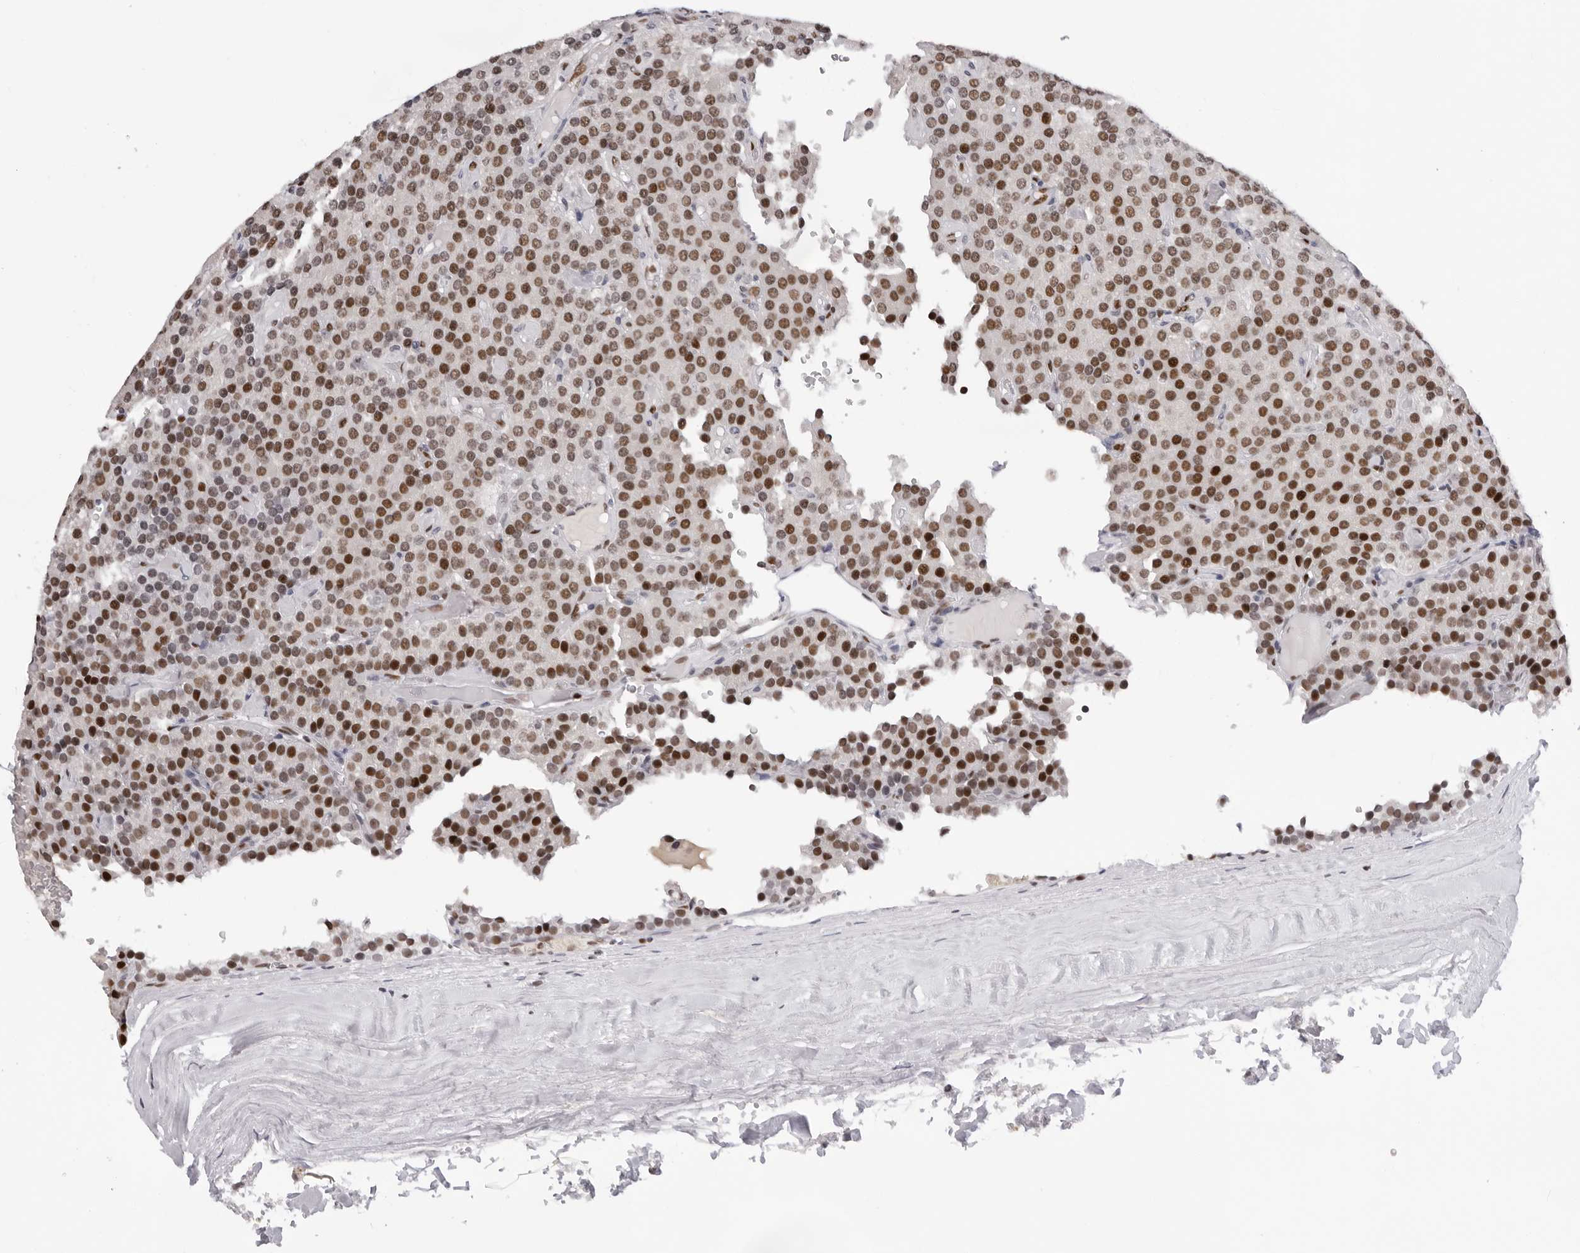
{"staining": {"intensity": "moderate", "quantity": "25%-75%", "location": "nuclear"}, "tissue": "parathyroid gland", "cell_type": "Glandular cells", "image_type": "normal", "snomed": [{"axis": "morphology", "description": "Normal tissue, NOS"}, {"axis": "morphology", "description": "Adenoma, NOS"}, {"axis": "topography", "description": "Parathyroid gland"}], "caption": "Unremarkable parathyroid gland reveals moderate nuclear expression in approximately 25%-75% of glandular cells.", "gene": "OGG1", "patient": {"sex": "female", "age": 86}}